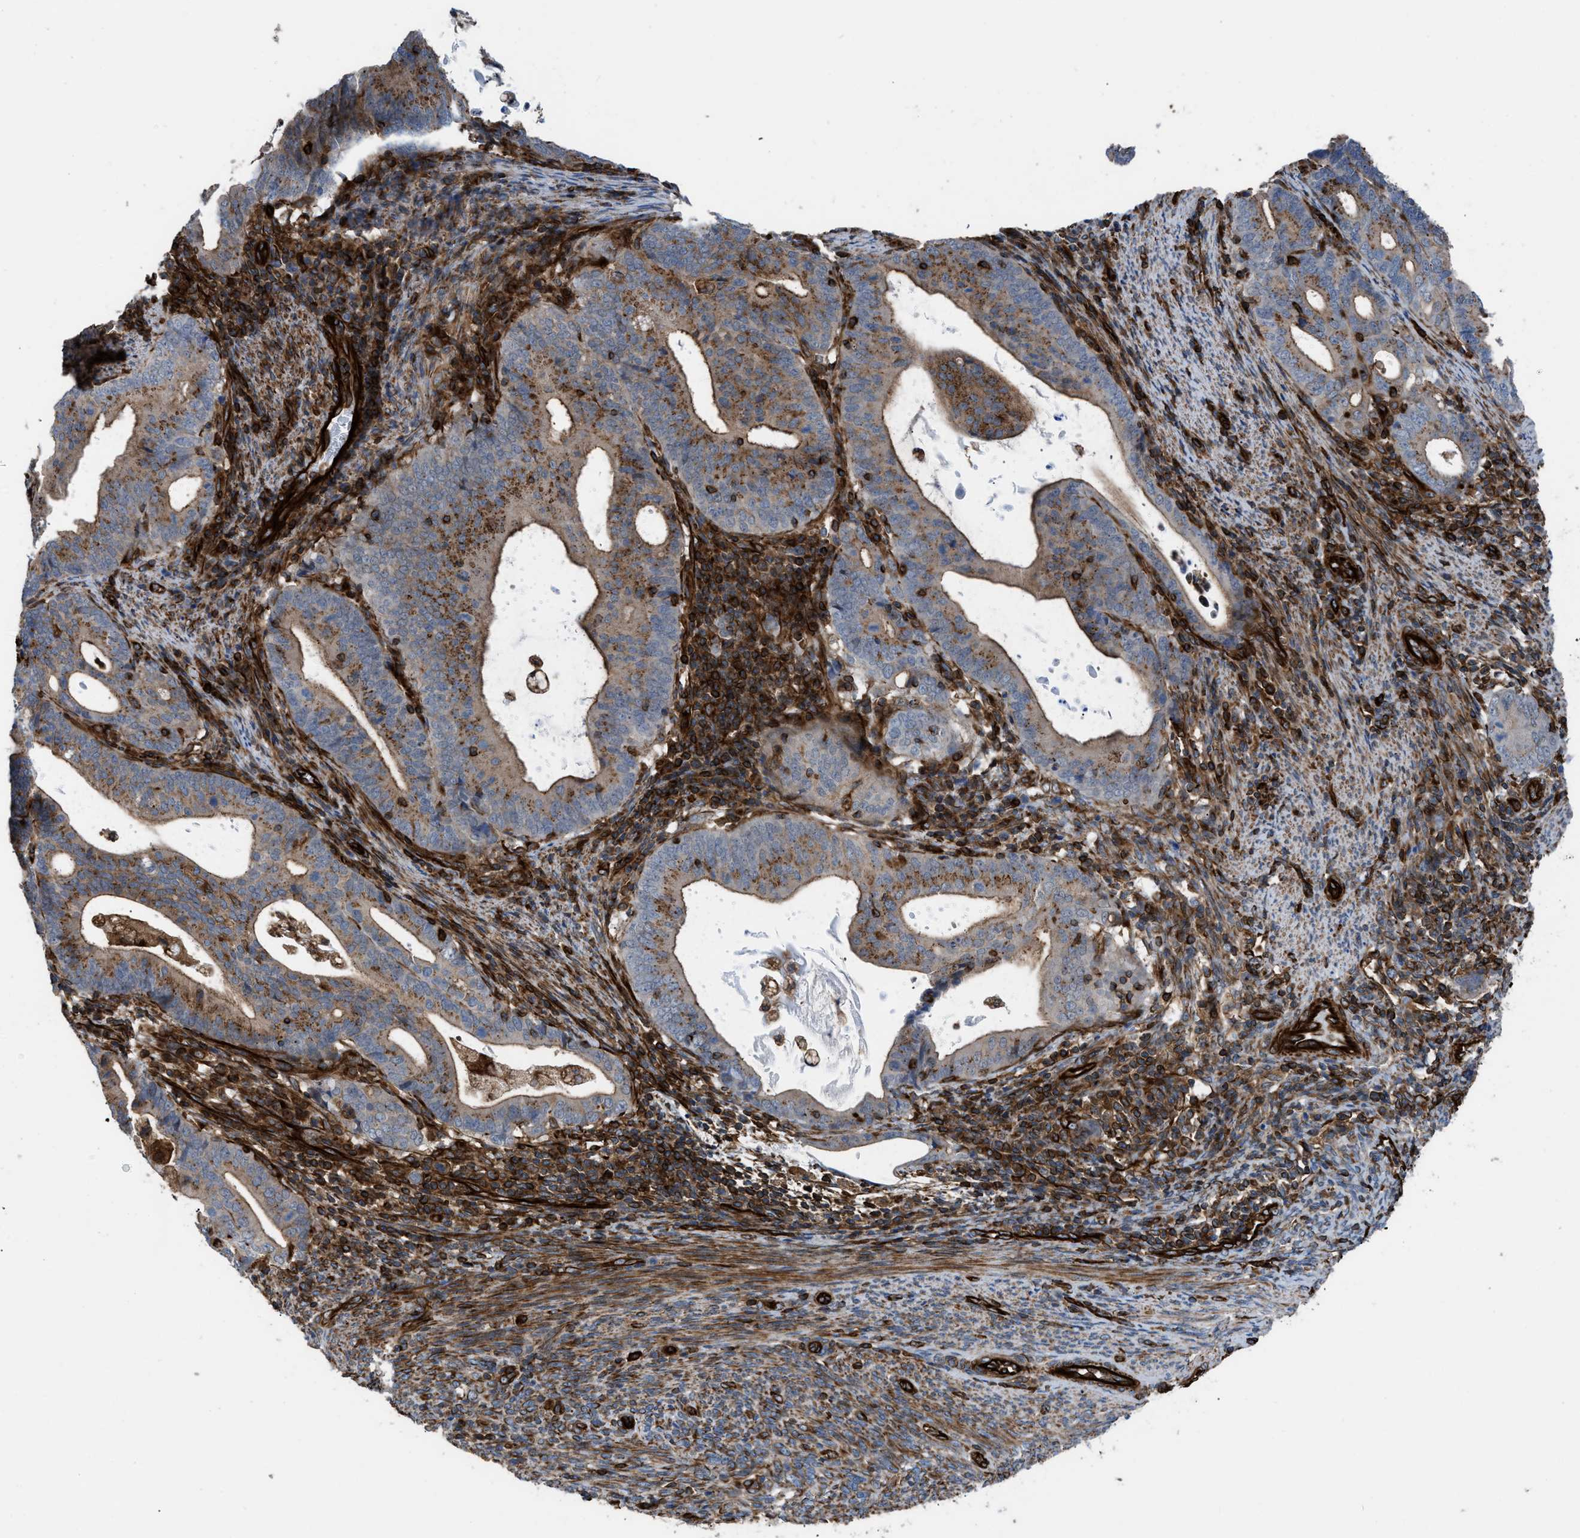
{"staining": {"intensity": "moderate", "quantity": "25%-75%", "location": "cytoplasmic/membranous"}, "tissue": "endometrial cancer", "cell_type": "Tumor cells", "image_type": "cancer", "snomed": [{"axis": "morphology", "description": "Adenocarcinoma, NOS"}, {"axis": "topography", "description": "Uterus"}], "caption": "Immunohistochemical staining of human endometrial adenocarcinoma exhibits moderate cytoplasmic/membranous protein expression in about 25%-75% of tumor cells. (DAB IHC with brightfield microscopy, high magnification).", "gene": "PTPRE", "patient": {"sex": "female", "age": 83}}